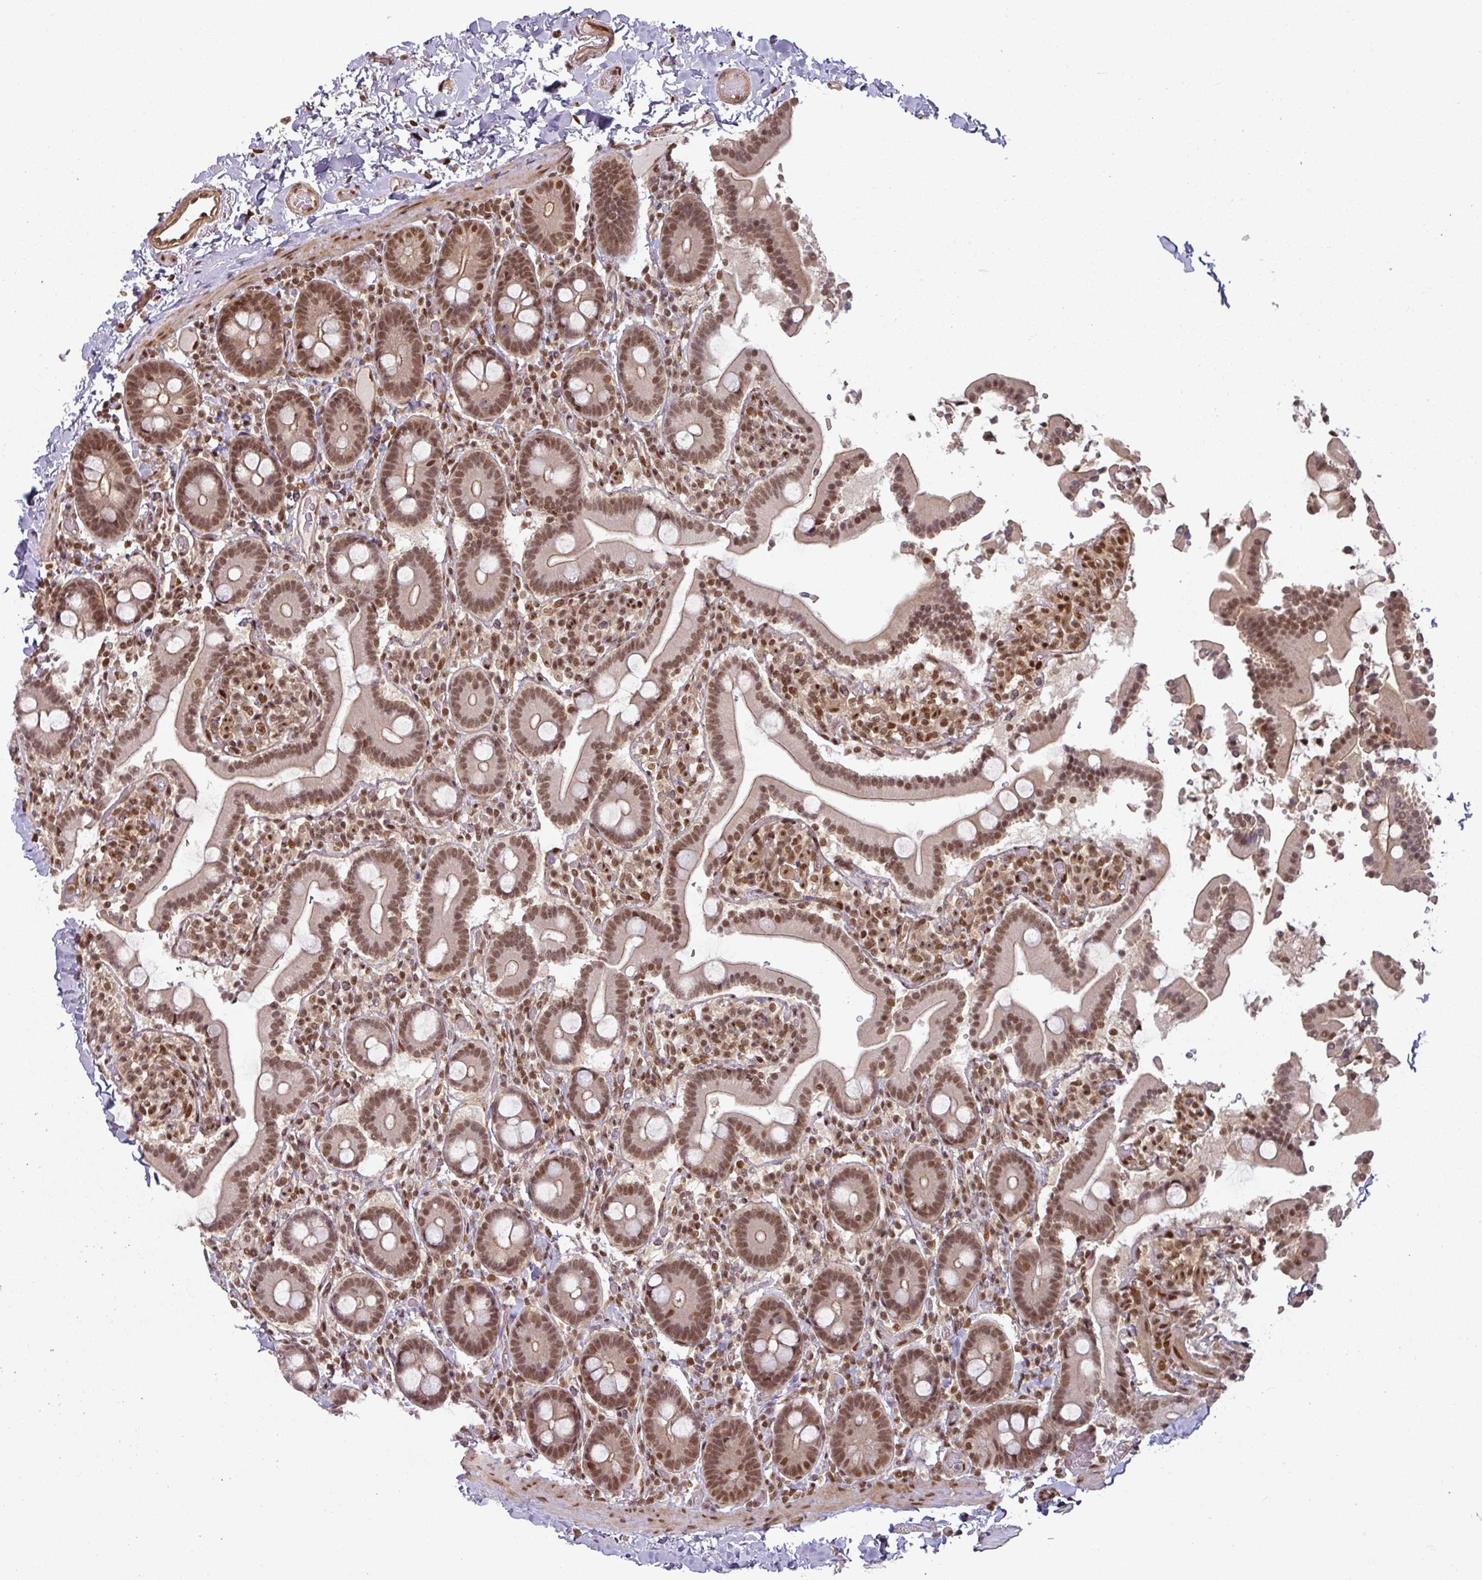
{"staining": {"intensity": "moderate", "quantity": ">75%", "location": "cytoplasmic/membranous,nuclear"}, "tissue": "duodenum", "cell_type": "Glandular cells", "image_type": "normal", "snomed": [{"axis": "morphology", "description": "Normal tissue, NOS"}, {"axis": "topography", "description": "Duodenum"}], "caption": "Immunohistochemistry (DAB (3,3'-diaminobenzidine)) staining of benign human duodenum exhibits moderate cytoplasmic/membranous,nuclear protein positivity in approximately >75% of glandular cells.", "gene": "SIK3", "patient": {"sex": "male", "age": 55}}